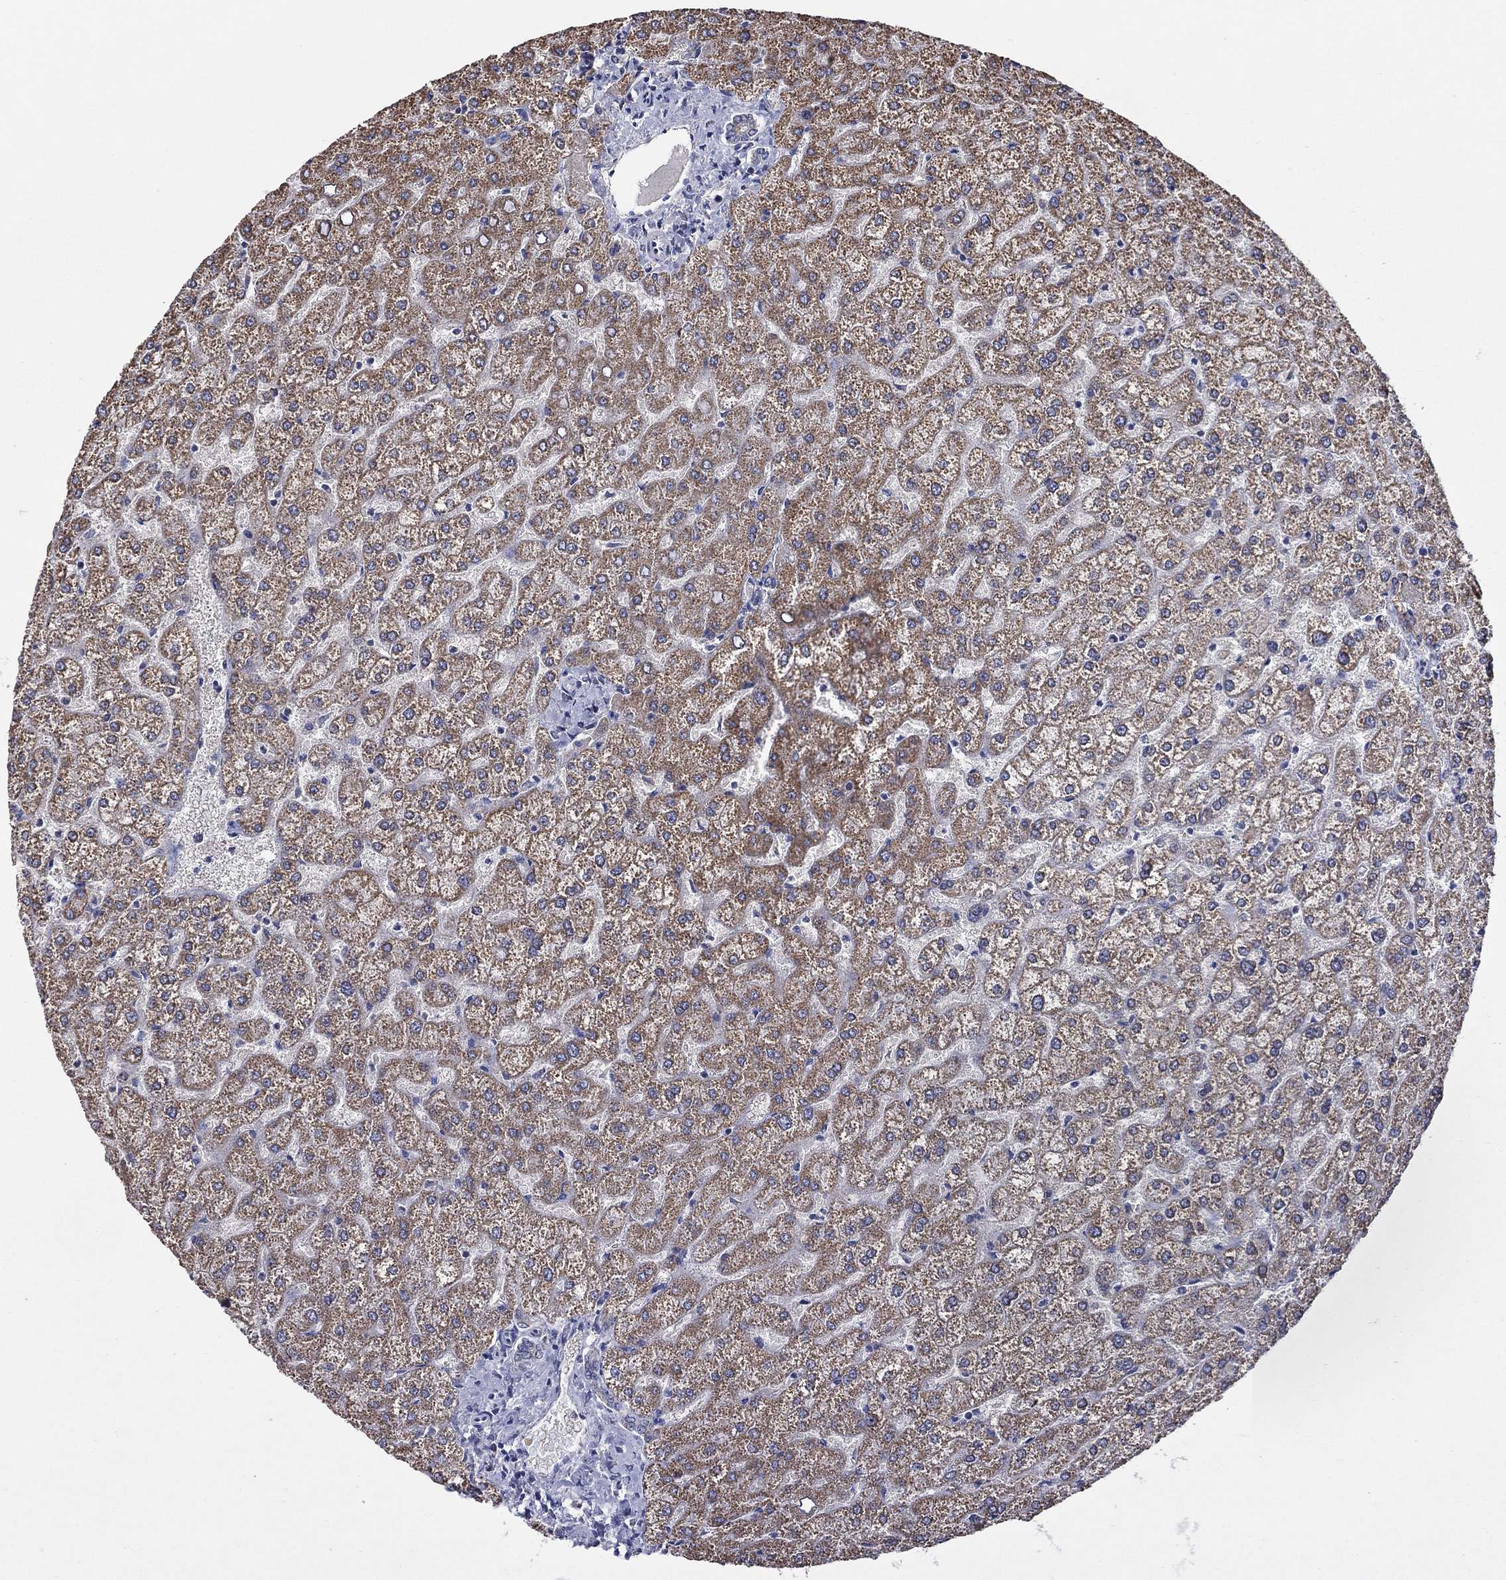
{"staining": {"intensity": "negative", "quantity": "none", "location": "none"}, "tissue": "liver", "cell_type": "Cholangiocytes", "image_type": "normal", "snomed": [{"axis": "morphology", "description": "Normal tissue, NOS"}, {"axis": "topography", "description": "Liver"}], "caption": "Protein analysis of unremarkable liver shows no significant staining in cholangiocytes.", "gene": "HPS5", "patient": {"sex": "female", "age": 32}}